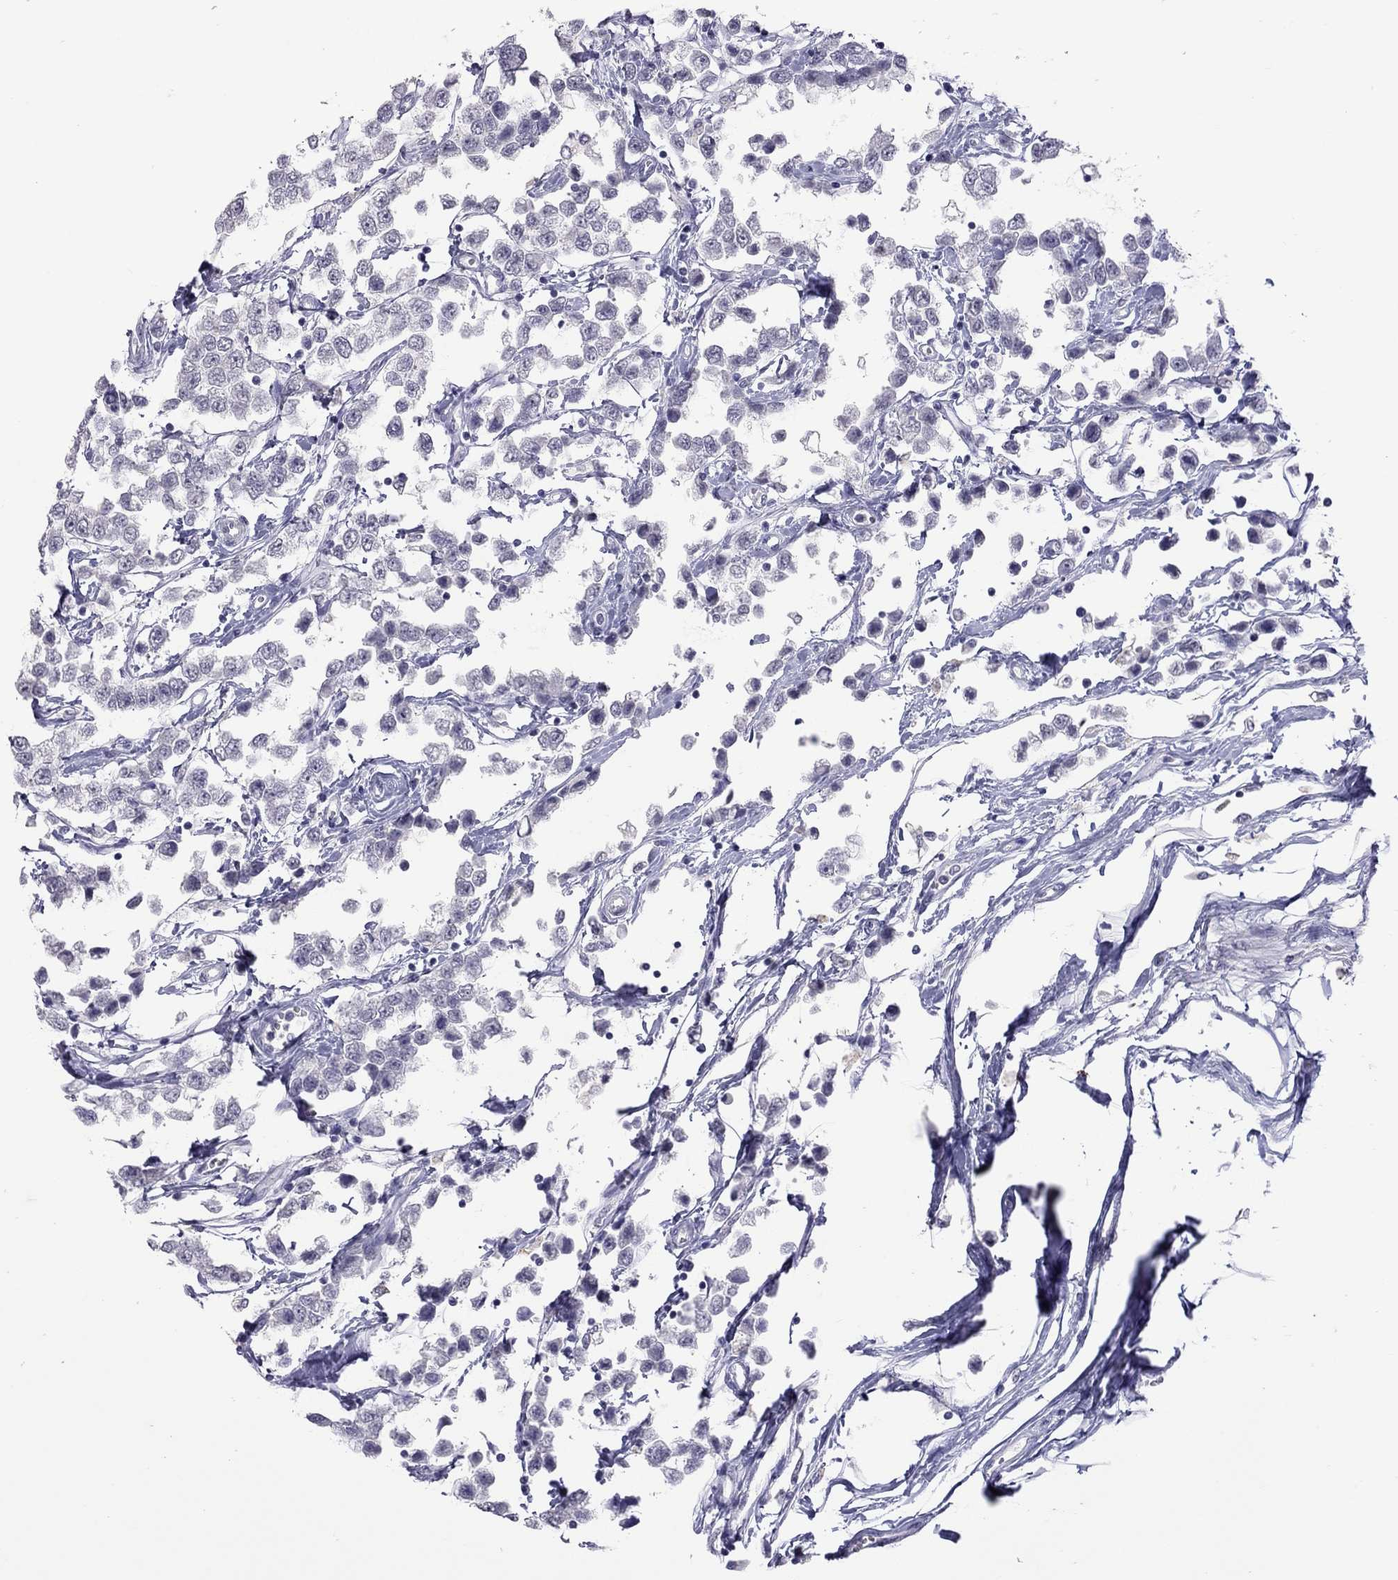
{"staining": {"intensity": "negative", "quantity": "none", "location": "none"}, "tissue": "testis cancer", "cell_type": "Tumor cells", "image_type": "cancer", "snomed": [{"axis": "morphology", "description": "Seminoma, NOS"}, {"axis": "topography", "description": "Testis"}], "caption": "Immunohistochemical staining of testis seminoma shows no significant expression in tumor cells.", "gene": "SLAMF1", "patient": {"sex": "male", "age": 34}}